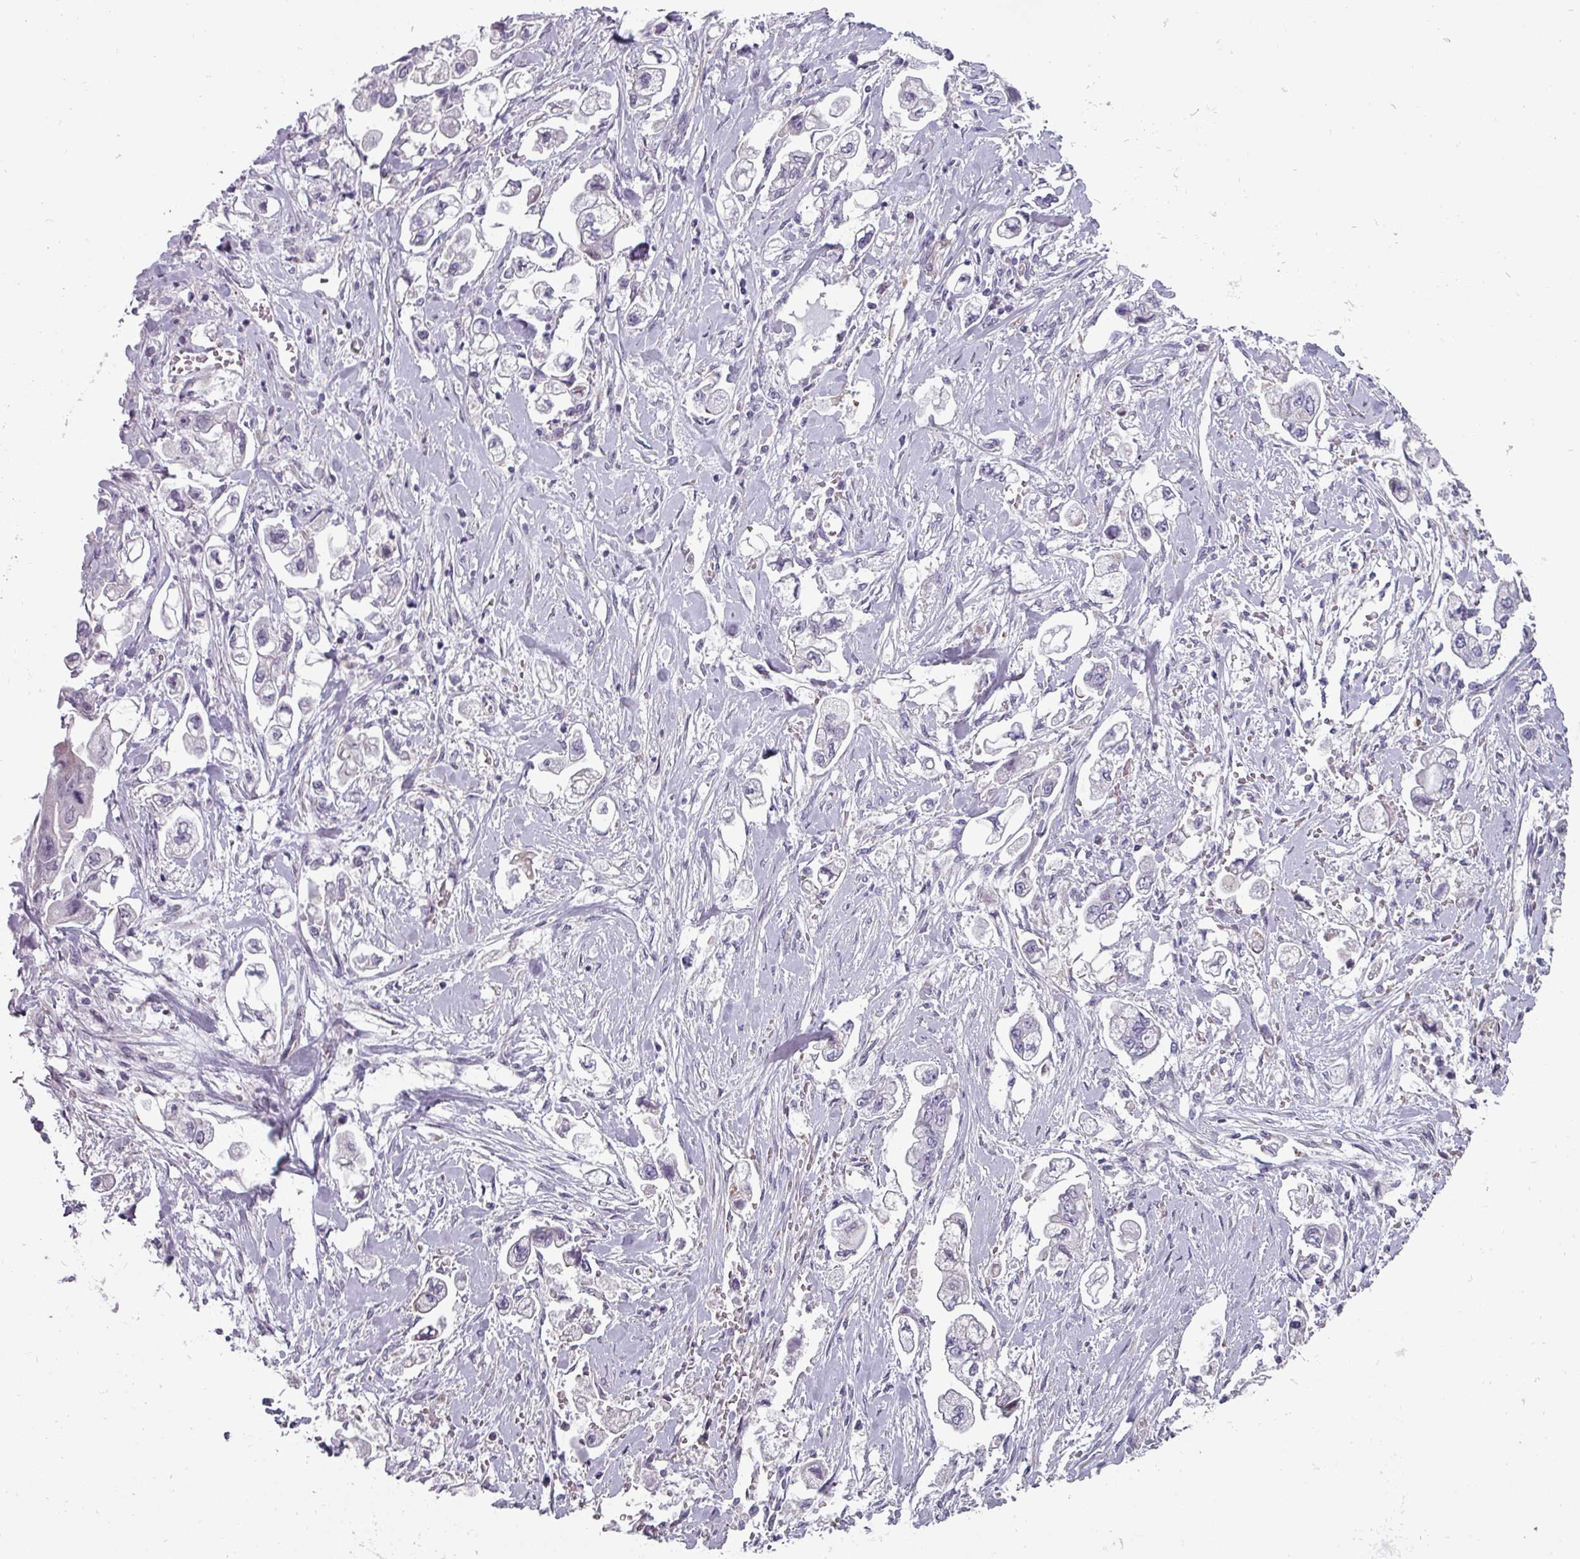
{"staining": {"intensity": "negative", "quantity": "none", "location": "none"}, "tissue": "stomach cancer", "cell_type": "Tumor cells", "image_type": "cancer", "snomed": [{"axis": "morphology", "description": "Adenocarcinoma, NOS"}, {"axis": "topography", "description": "Stomach"}], "caption": "Tumor cells show no significant positivity in stomach cancer. The staining was performed using DAB to visualize the protein expression in brown, while the nuclei were stained in blue with hematoxylin (Magnification: 20x).", "gene": "CHRDL1", "patient": {"sex": "male", "age": 62}}